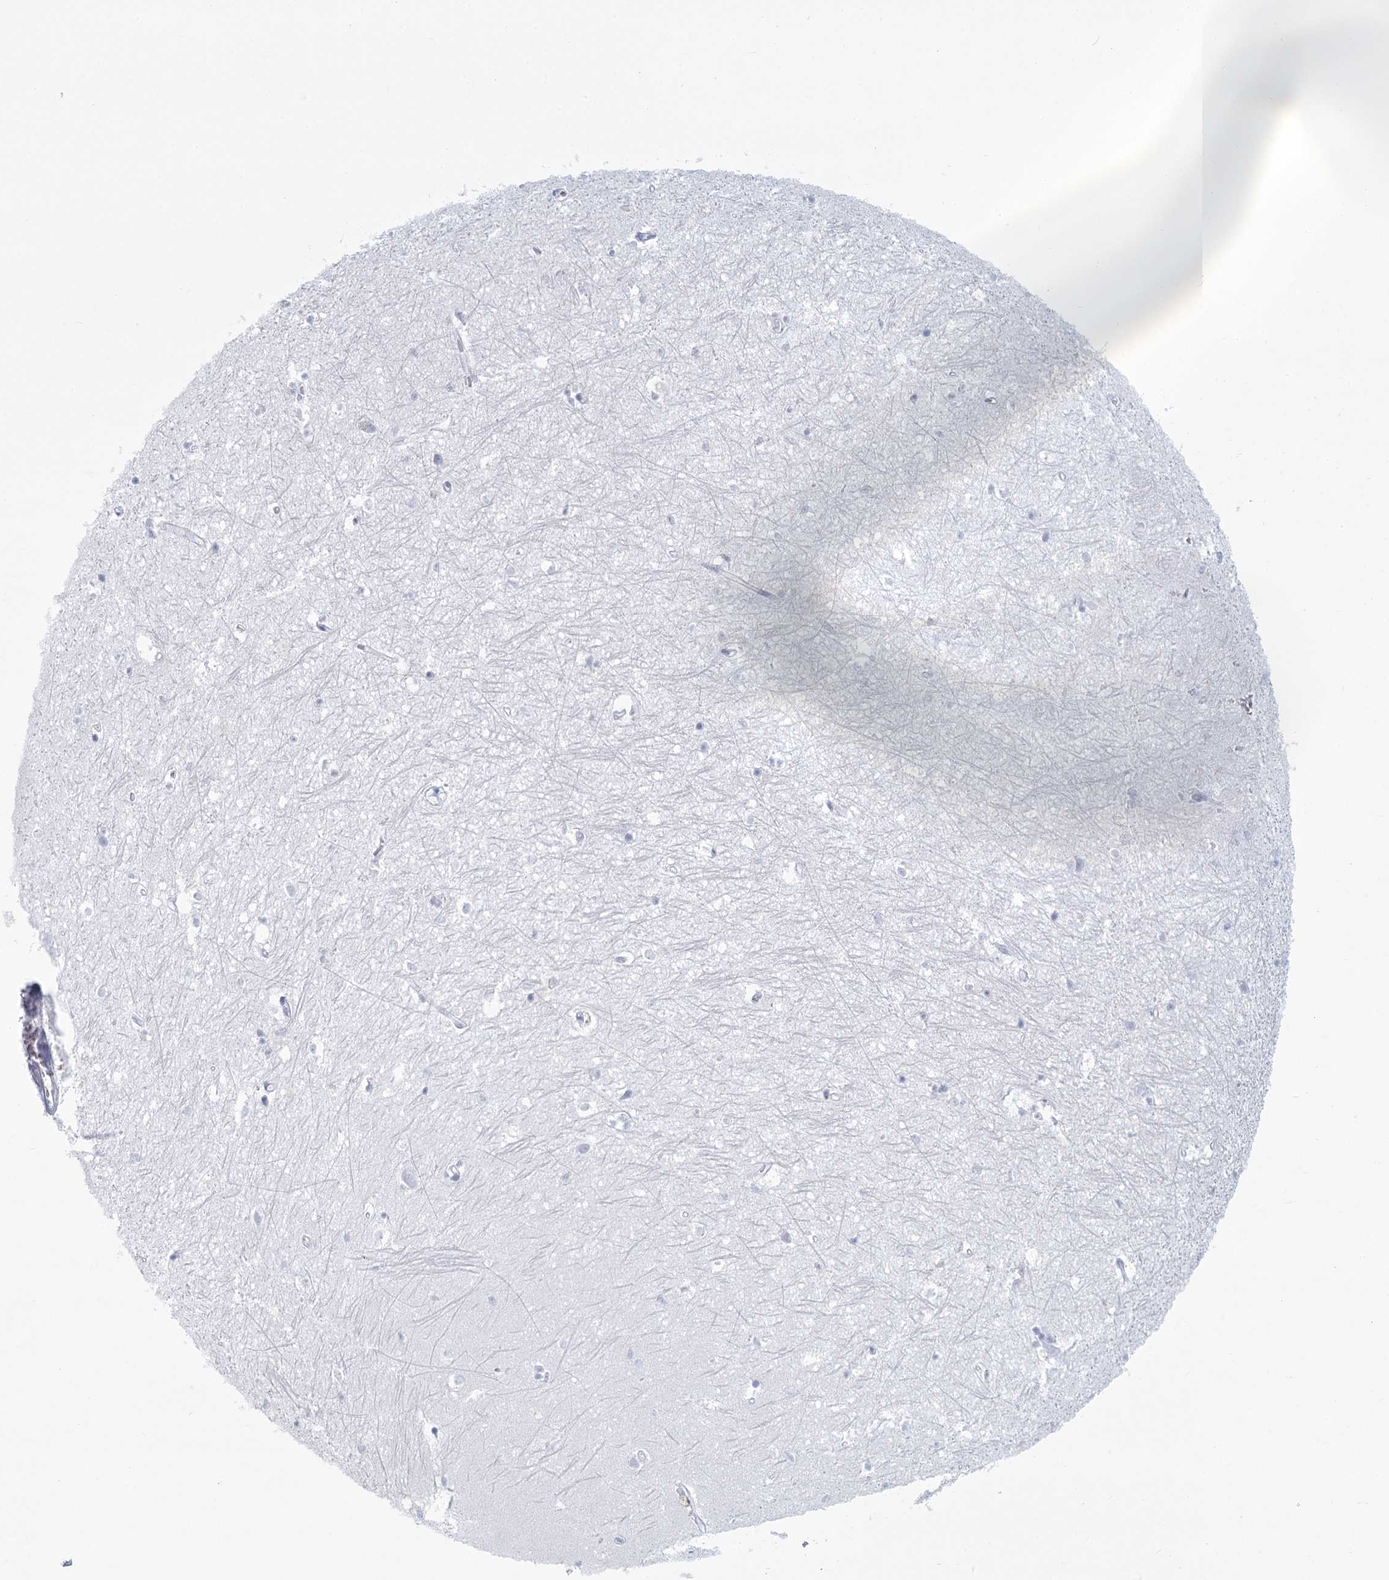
{"staining": {"intensity": "negative", "quantity": "none", "location": "none"}, "tissue": "hippocampus", "cell_type": "Glial cells", "image_type": "normal", "snomed": [{"axis": "morphology", "description": "Normal tissue, NOS"}, {"axis": "topography", "description": "Hippocampus"}], "caption": "Benign hippocampus was stained to show a protein in brown. There is no significant staining in glial cells. The staining was performed using DAB (3,3'-diaminobenzidine) to visualize the protein expression in brown, while the nuclei were stained in blue with hematoxylin (Magnification: 20x).", "gene": "WNT8B", "patient": {"sex": "female", "age": 64}}